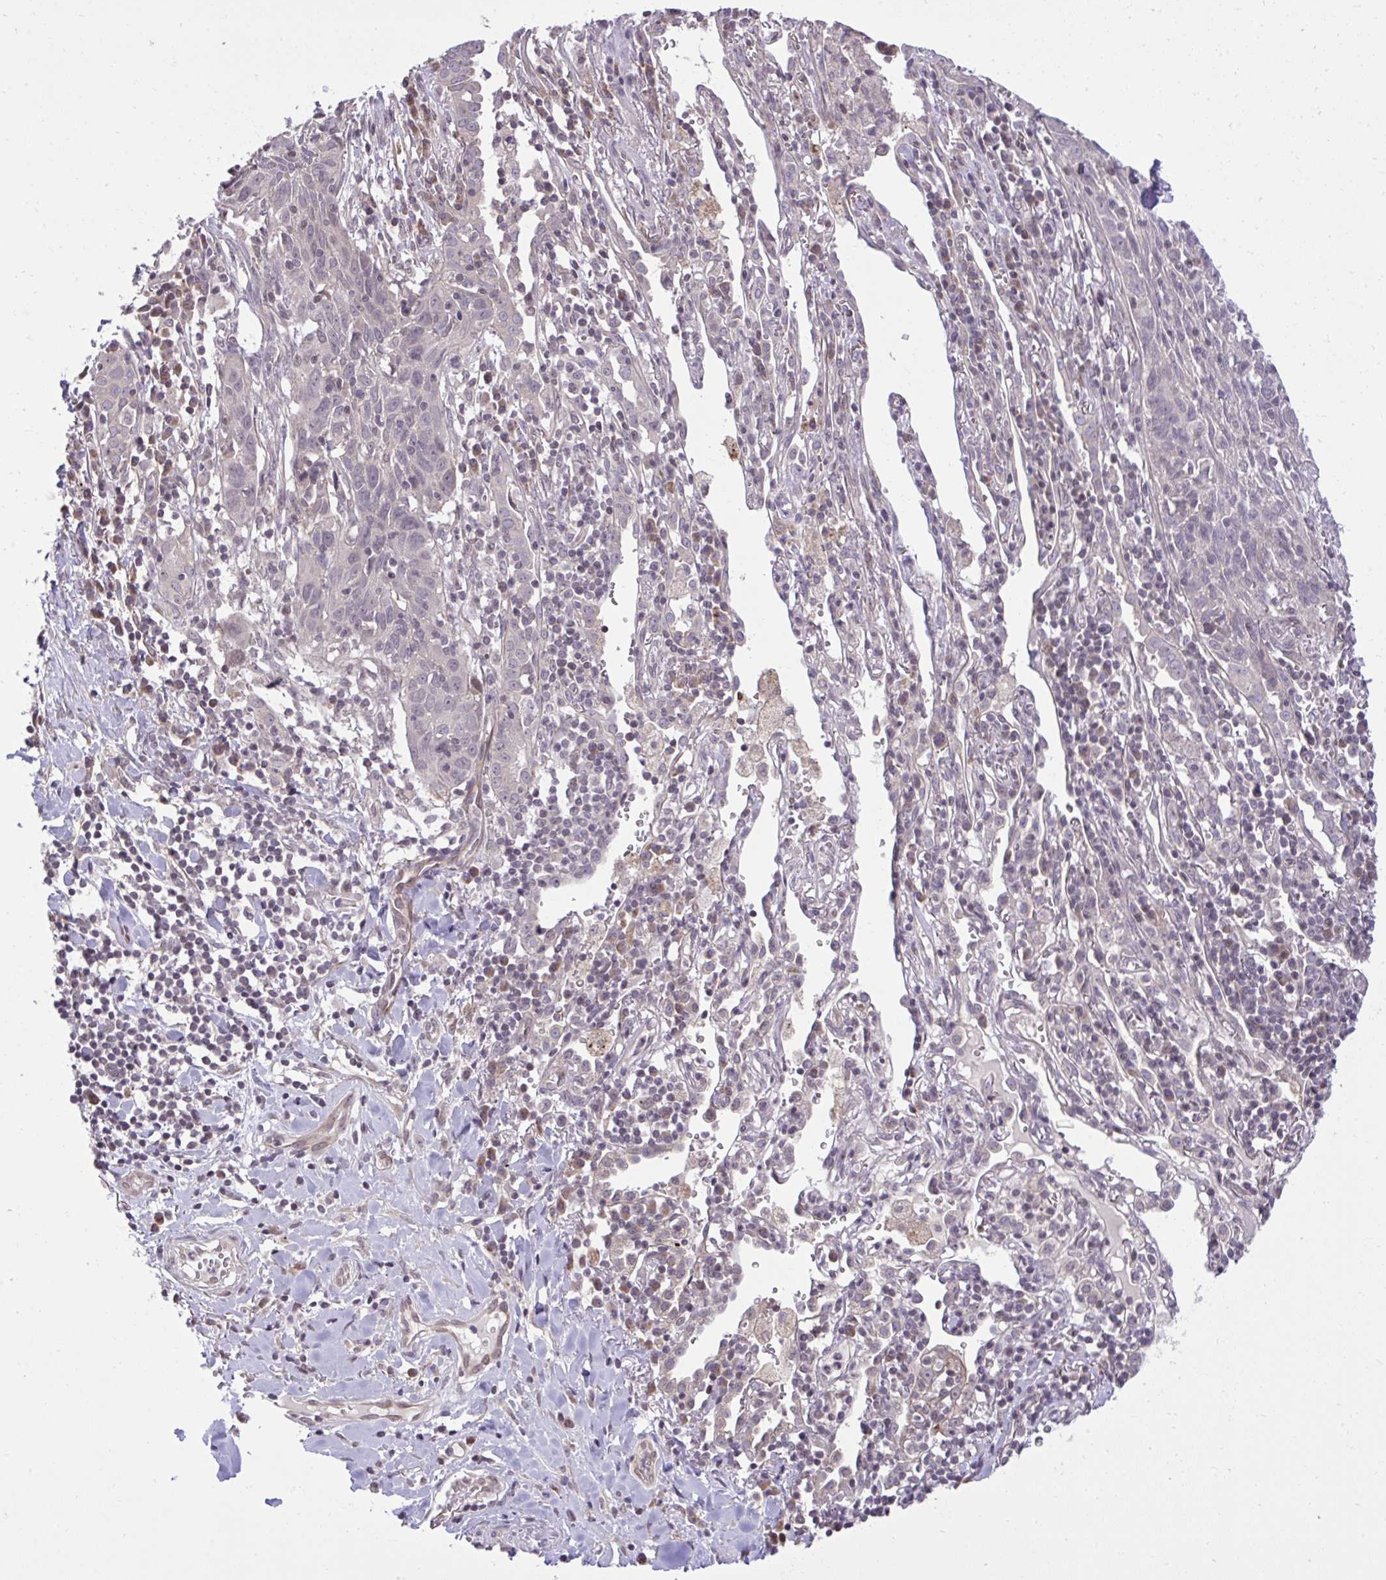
{"staining": {"intensity": "negative", "quantity": "none", "location": "none"}, "tissue": "lung cancer", "cell_type": "Tumor cells", "image_type": "cancer", "snomed": [{"axis": "morphology", "description": "Squamous cell carcinoma, NOS"}, {"axis": "topography", "description": "Lung"}], "caption": "The immunohistochemistry (IHC) histopathology image has no significant expression in tumor cells of lung cancer (squamous cell carcinoma) tissue.", "gene": "CYP20A1", "patient": {"sex": "female", "age": 66}}